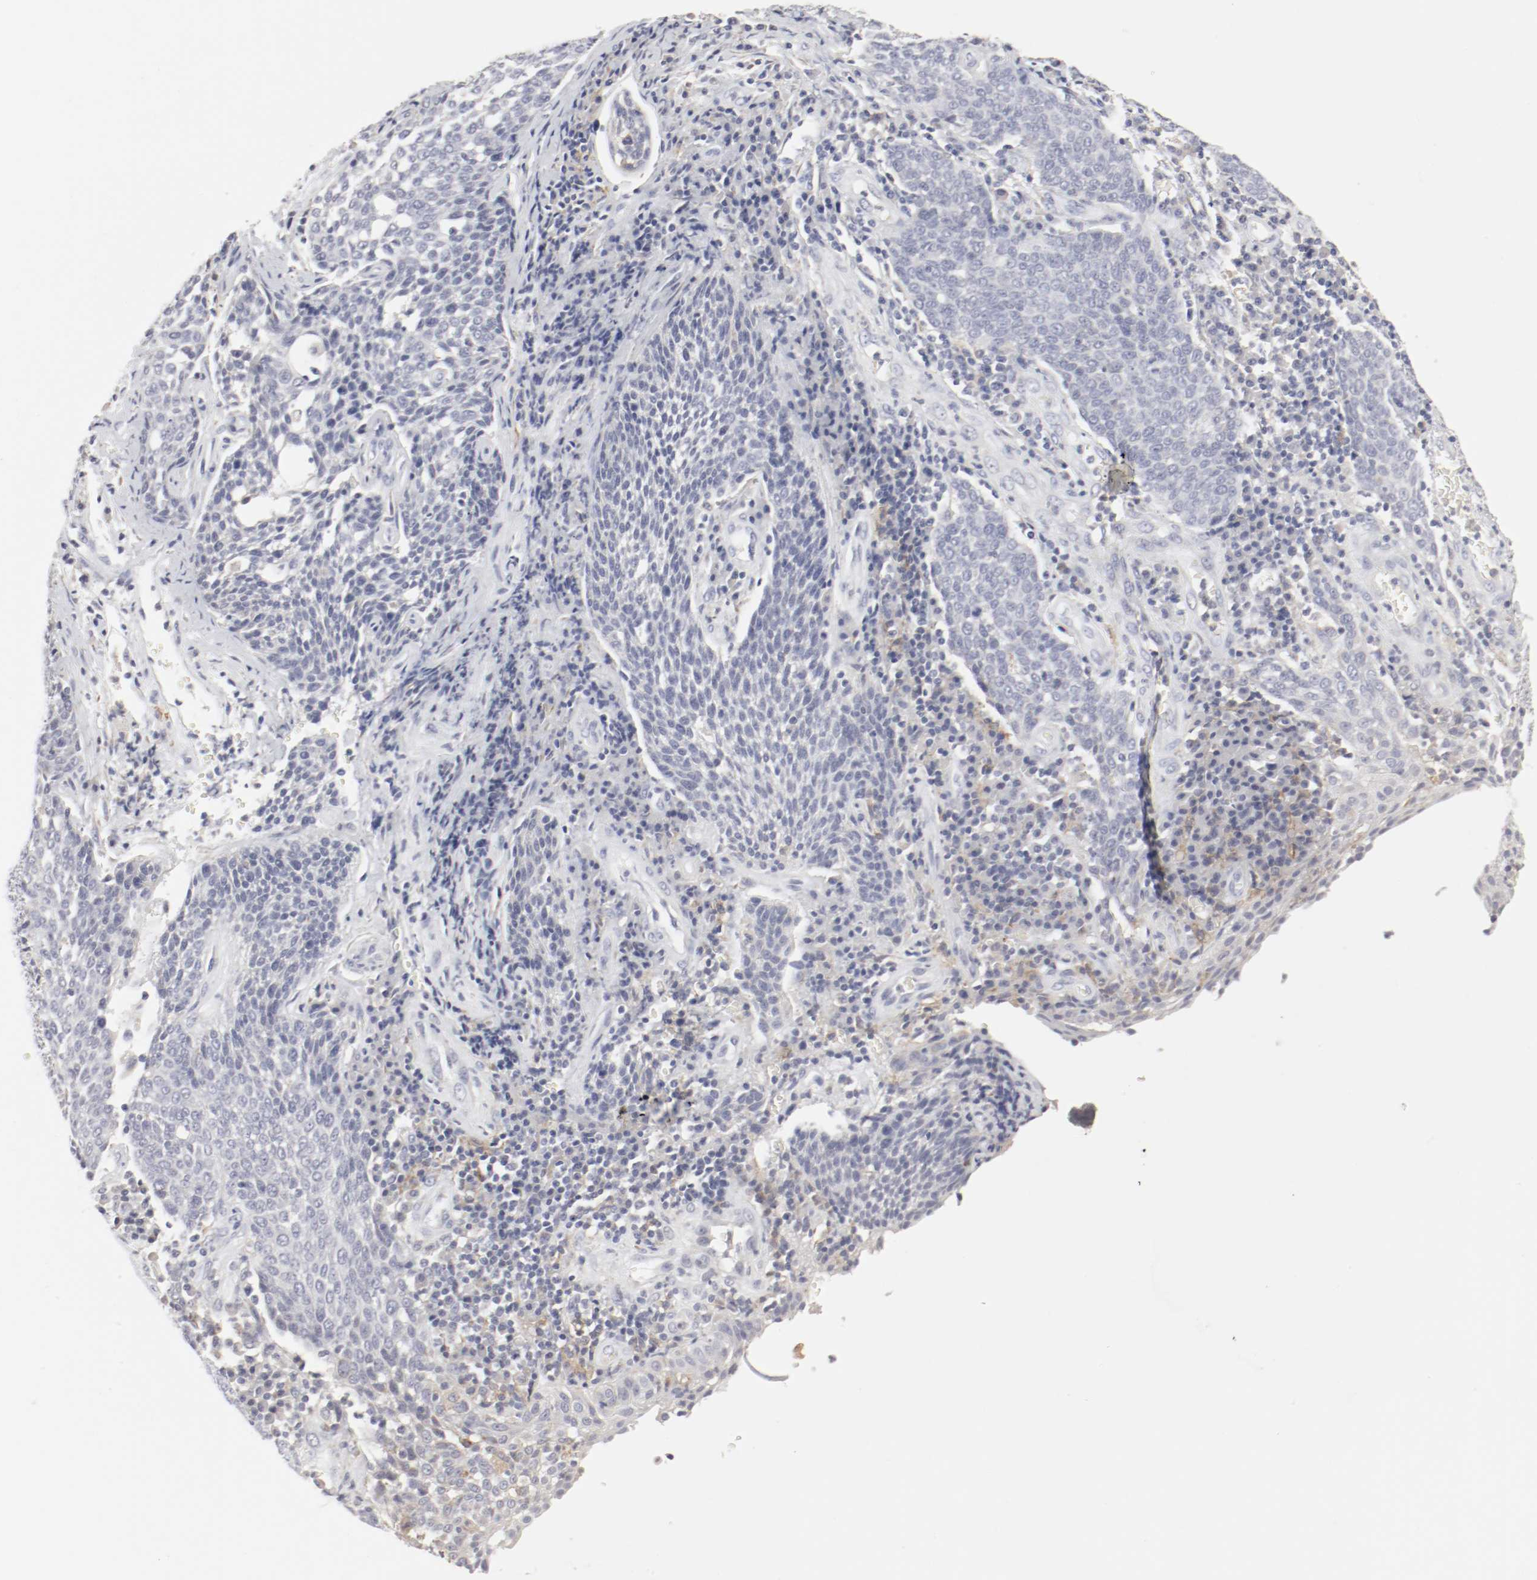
{"staining": {"intensity": "negative", "quantity": "none", "location": "none"}, "tissue": "cervical cancer", "cell_type": "Tumor cells", "image_type": "cancer", "snomed": [{"axis": "morphology", "description": "Squamous cell carcinoma, NOS"}, {"axis": "topography", "description": "Cervix"}], "caption": "This is an immunohistochemistry photomicrograph of human cervical squamous cell carcinoma. There is no positivity in tumor cells.", "gene": "ITGAX", "patient": {"sex": "female", "age": 34}}